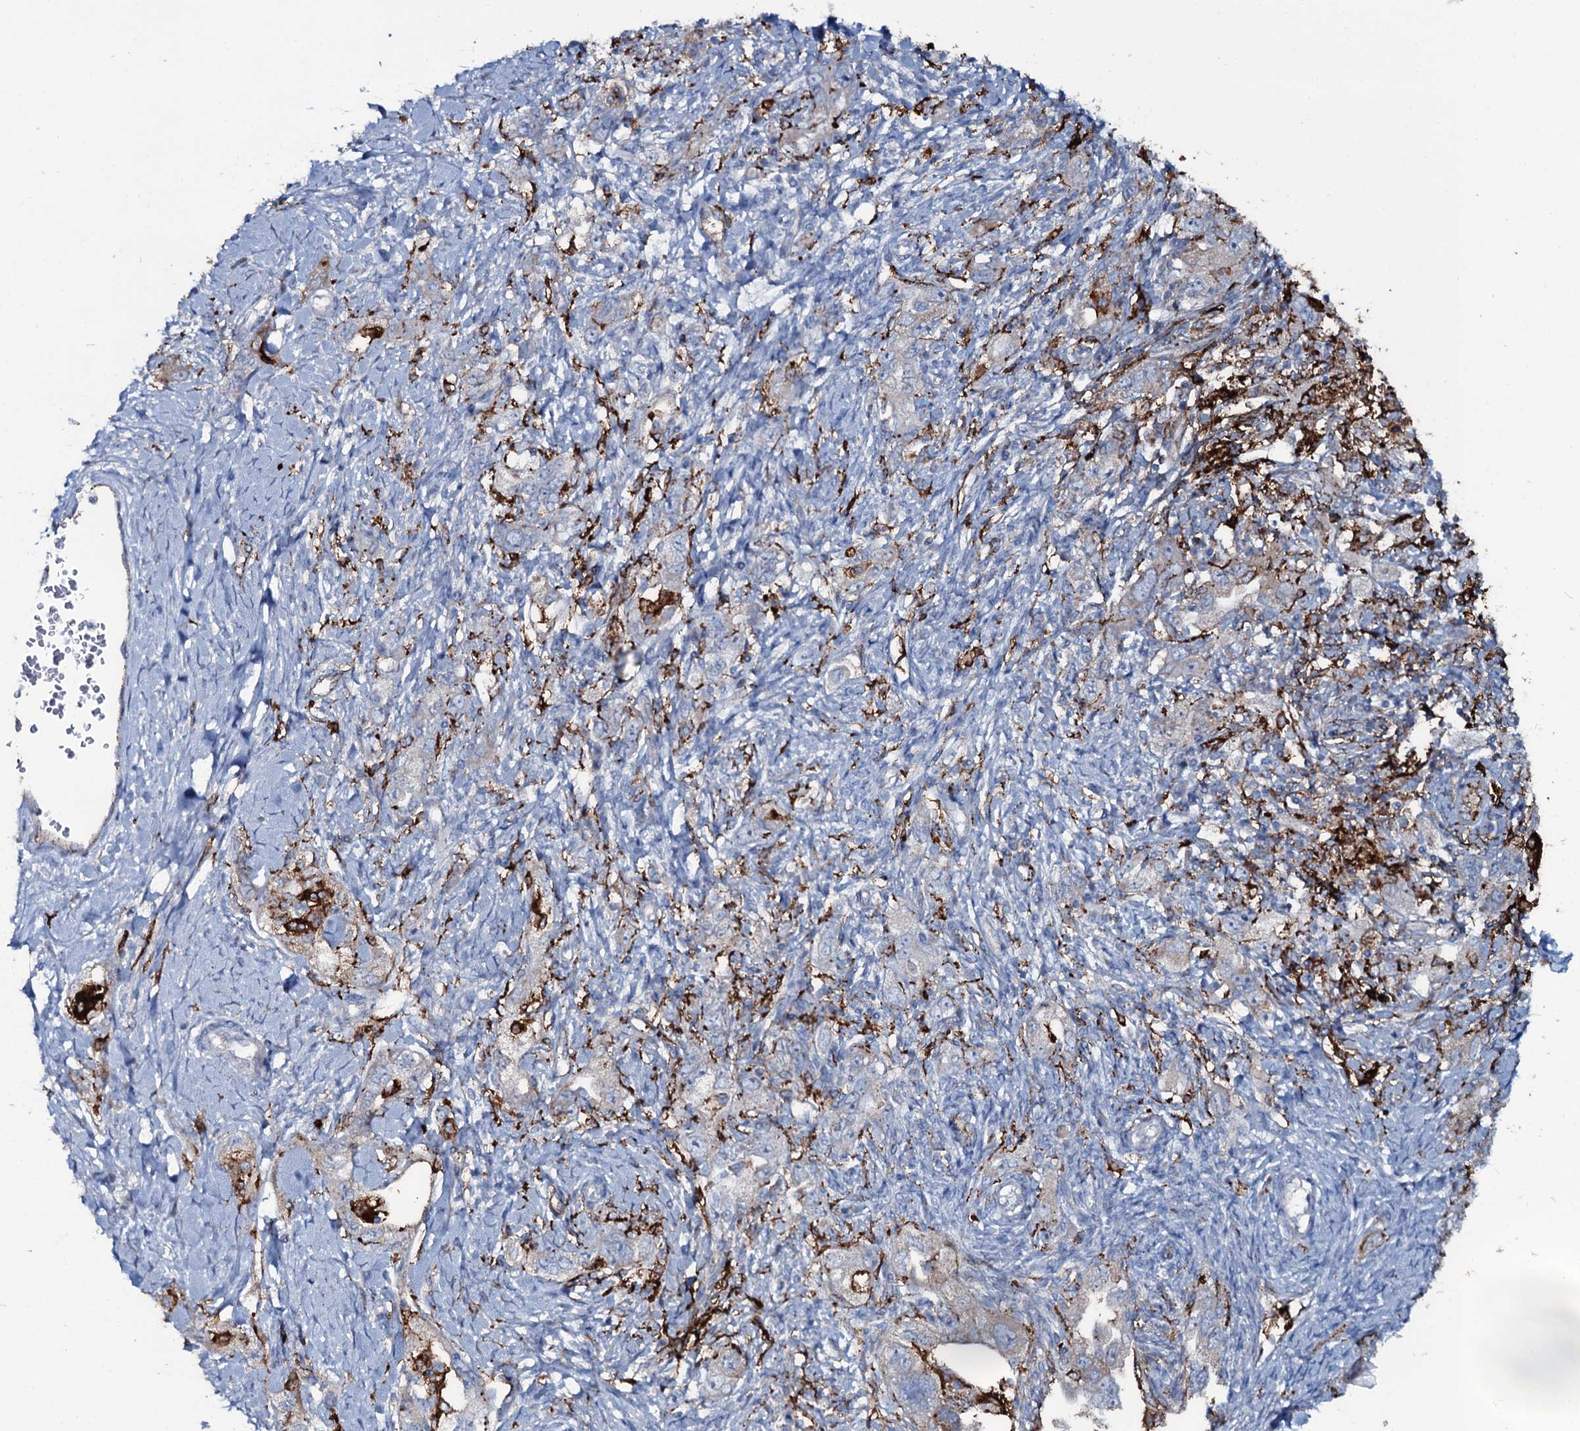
{"staining": {"intensity": "weak", "quantity": "<25%", "location": "cytoplasmic/membranous"}, "tissue": "ovarian cancer", "cell_type": "Tumor cells", "image_type": "cancer", "snomed": [{"axis": "morphology", "description": "Carcinoma, NOS"}, {"axis": "morphology", "description": "Cystadenocarcinoma, serous, NOS"}, {"axis": "topography", "description": "Ovary"}], "caption": "This is an immunohistochemistry (IHC) histopathology image of ovarian cancer (serous cystadenocarcinoma). There is no staining in tumor cells.", "gene": "OSBPL2", "patient": {"sex": "female", "age": 69}}